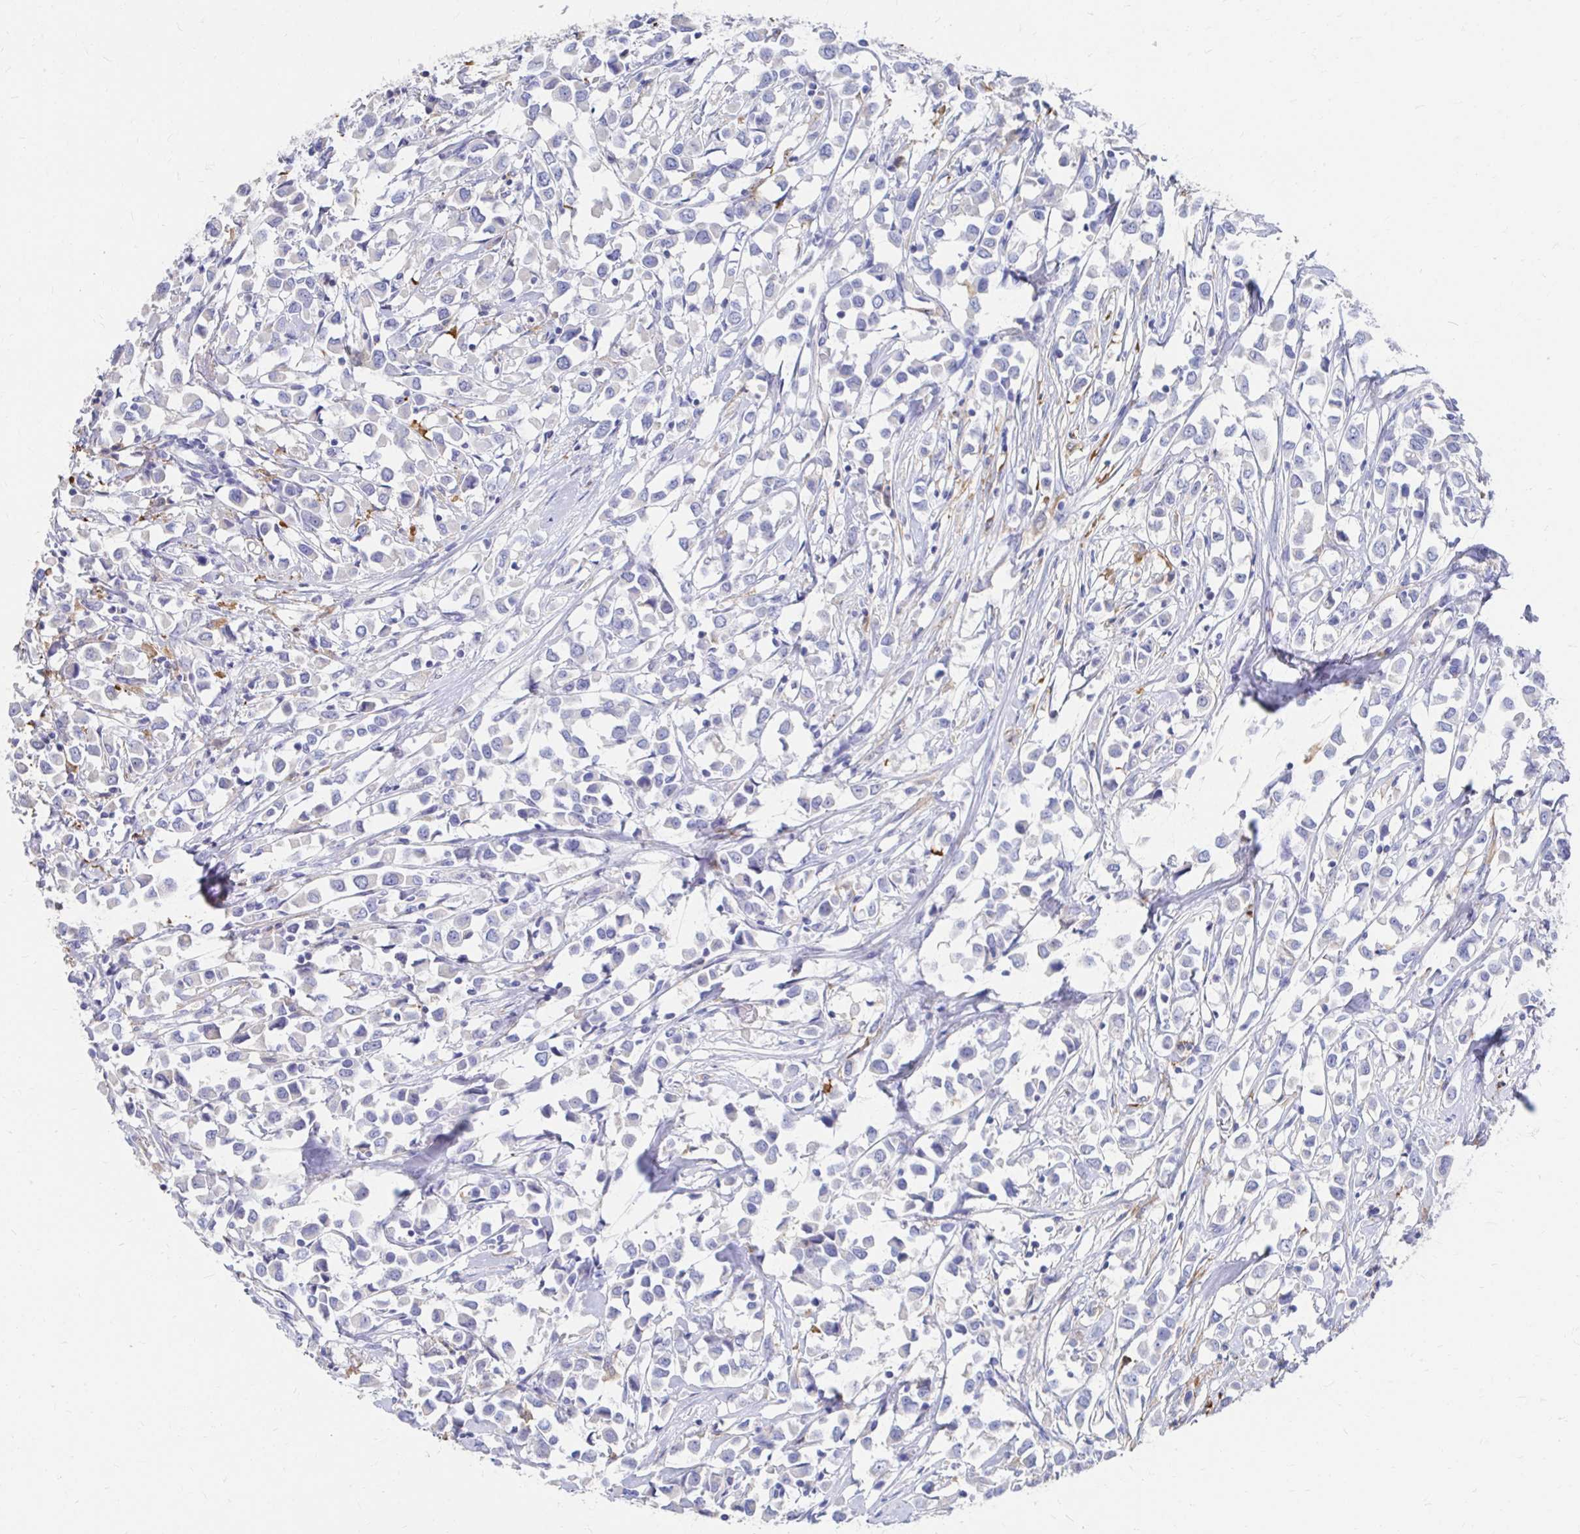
{"staining": {"intensity": "negative", "quantity": "none", "location": "none"}, "tissue": "breast cancer", "cell_type": "Tumor cells", "image_type": "cancer", "snomed": [{"axis": "morphology", "description": "Duct carcinoma"}, {"axis": "topography", "description": "Breast"}], "caption": "The image exhibits no staining of tumor cells in breast cancer (intraductal carcinoma).", "gene": "LAMC3", "patient": {"sex": "female", "age": 61}}